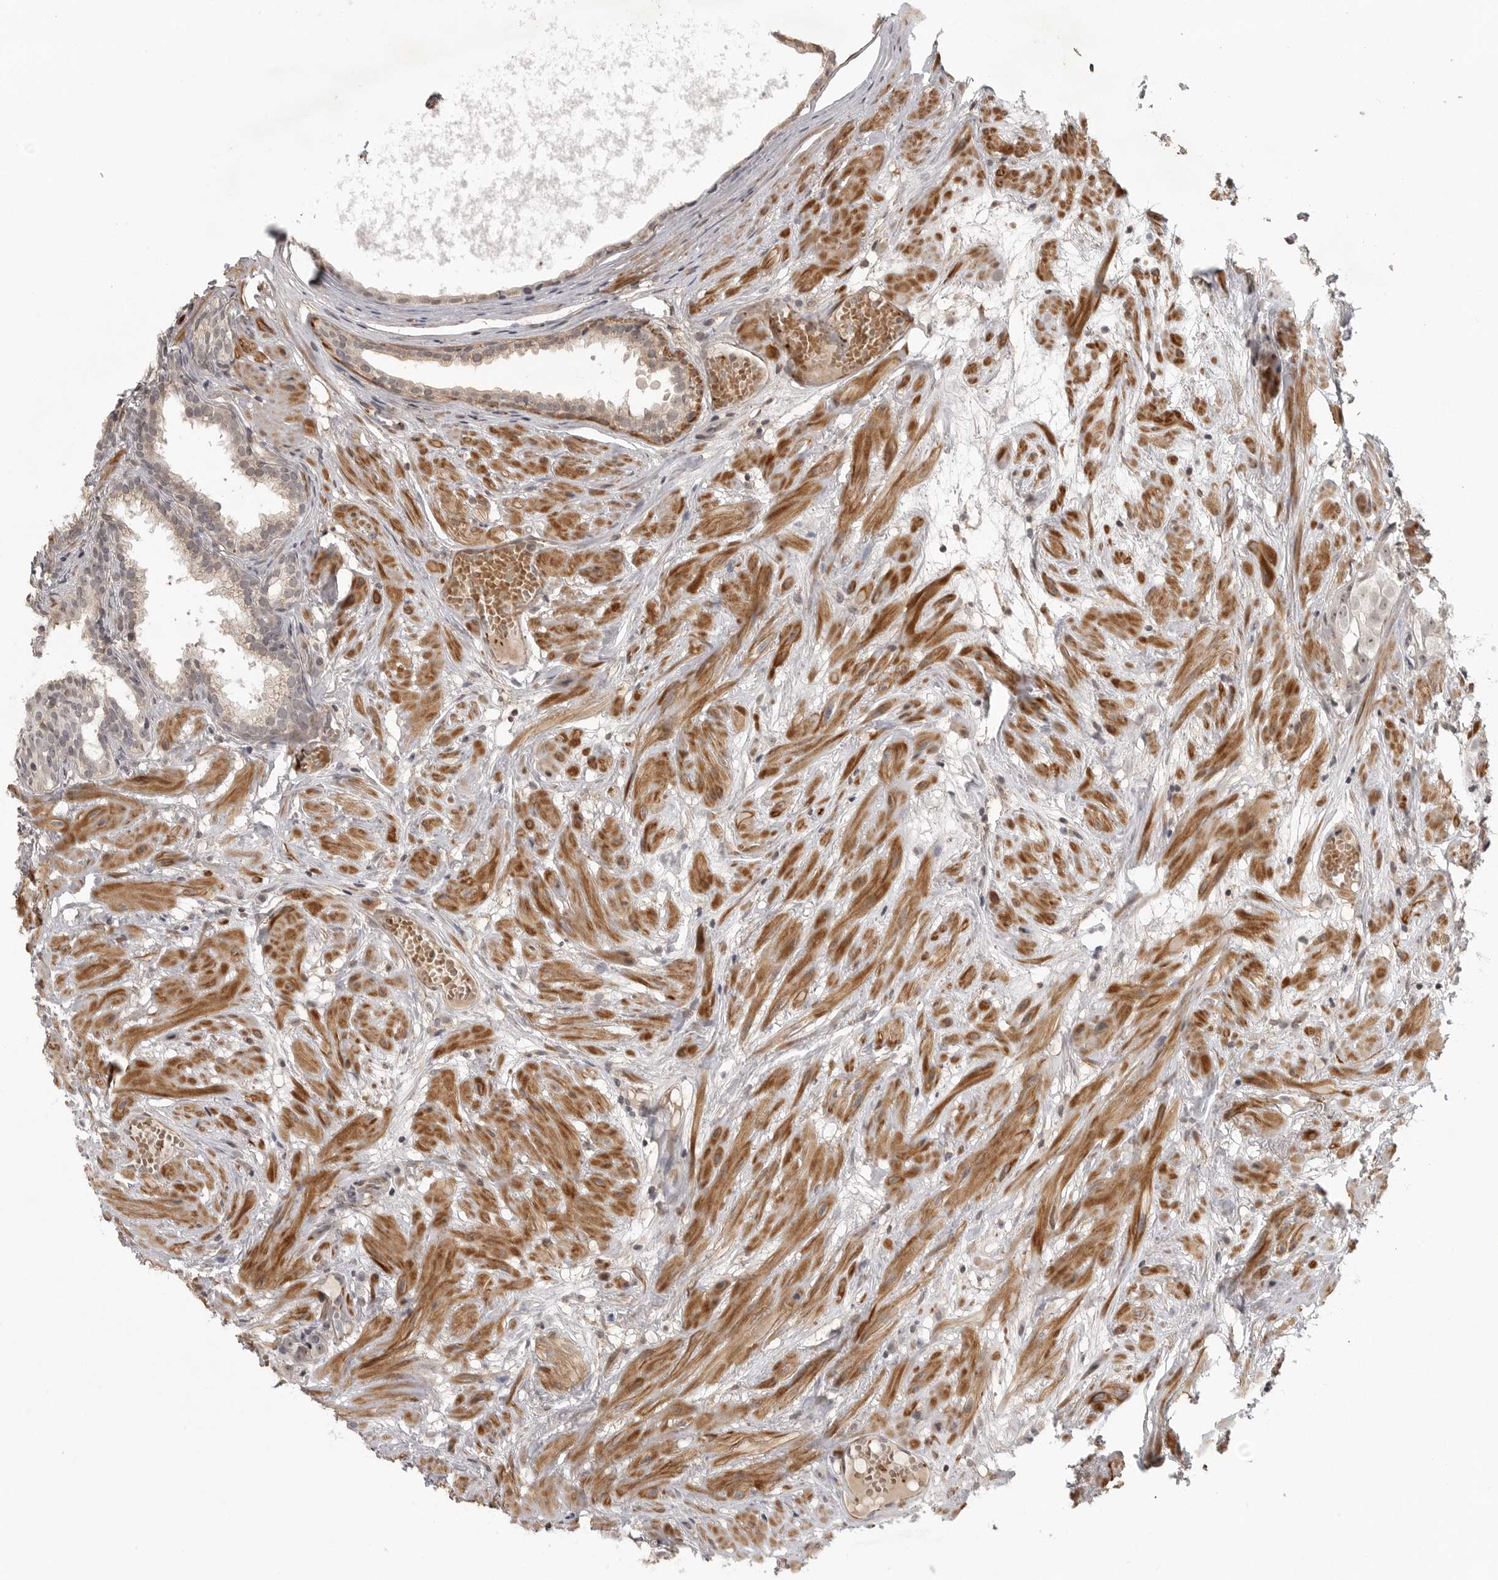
{"staining": {"intensity": "weak", "quantity": "<25%", "location": "nuclear"}, "tissue": "prostate cancer", "cell_type": "Tumor cells", "image_type": "cancer", "snomed": [{"axis": "morphology", "description": "Adenocarcinoma, Low grade"}, {"axis": "topography", "description": "Prostate"}], "caption": "Immunohistochemistry (IHC) micrograph of human prostate cancer stained for a protein (brown), which shows no expression in tumor cells. (DAB (3,3'-diaminobenzidine) IHC visualized using brightfield microscopy, high magnification).", "gene": "TUT4", "patient": {"sex": "male", "age": 88}}